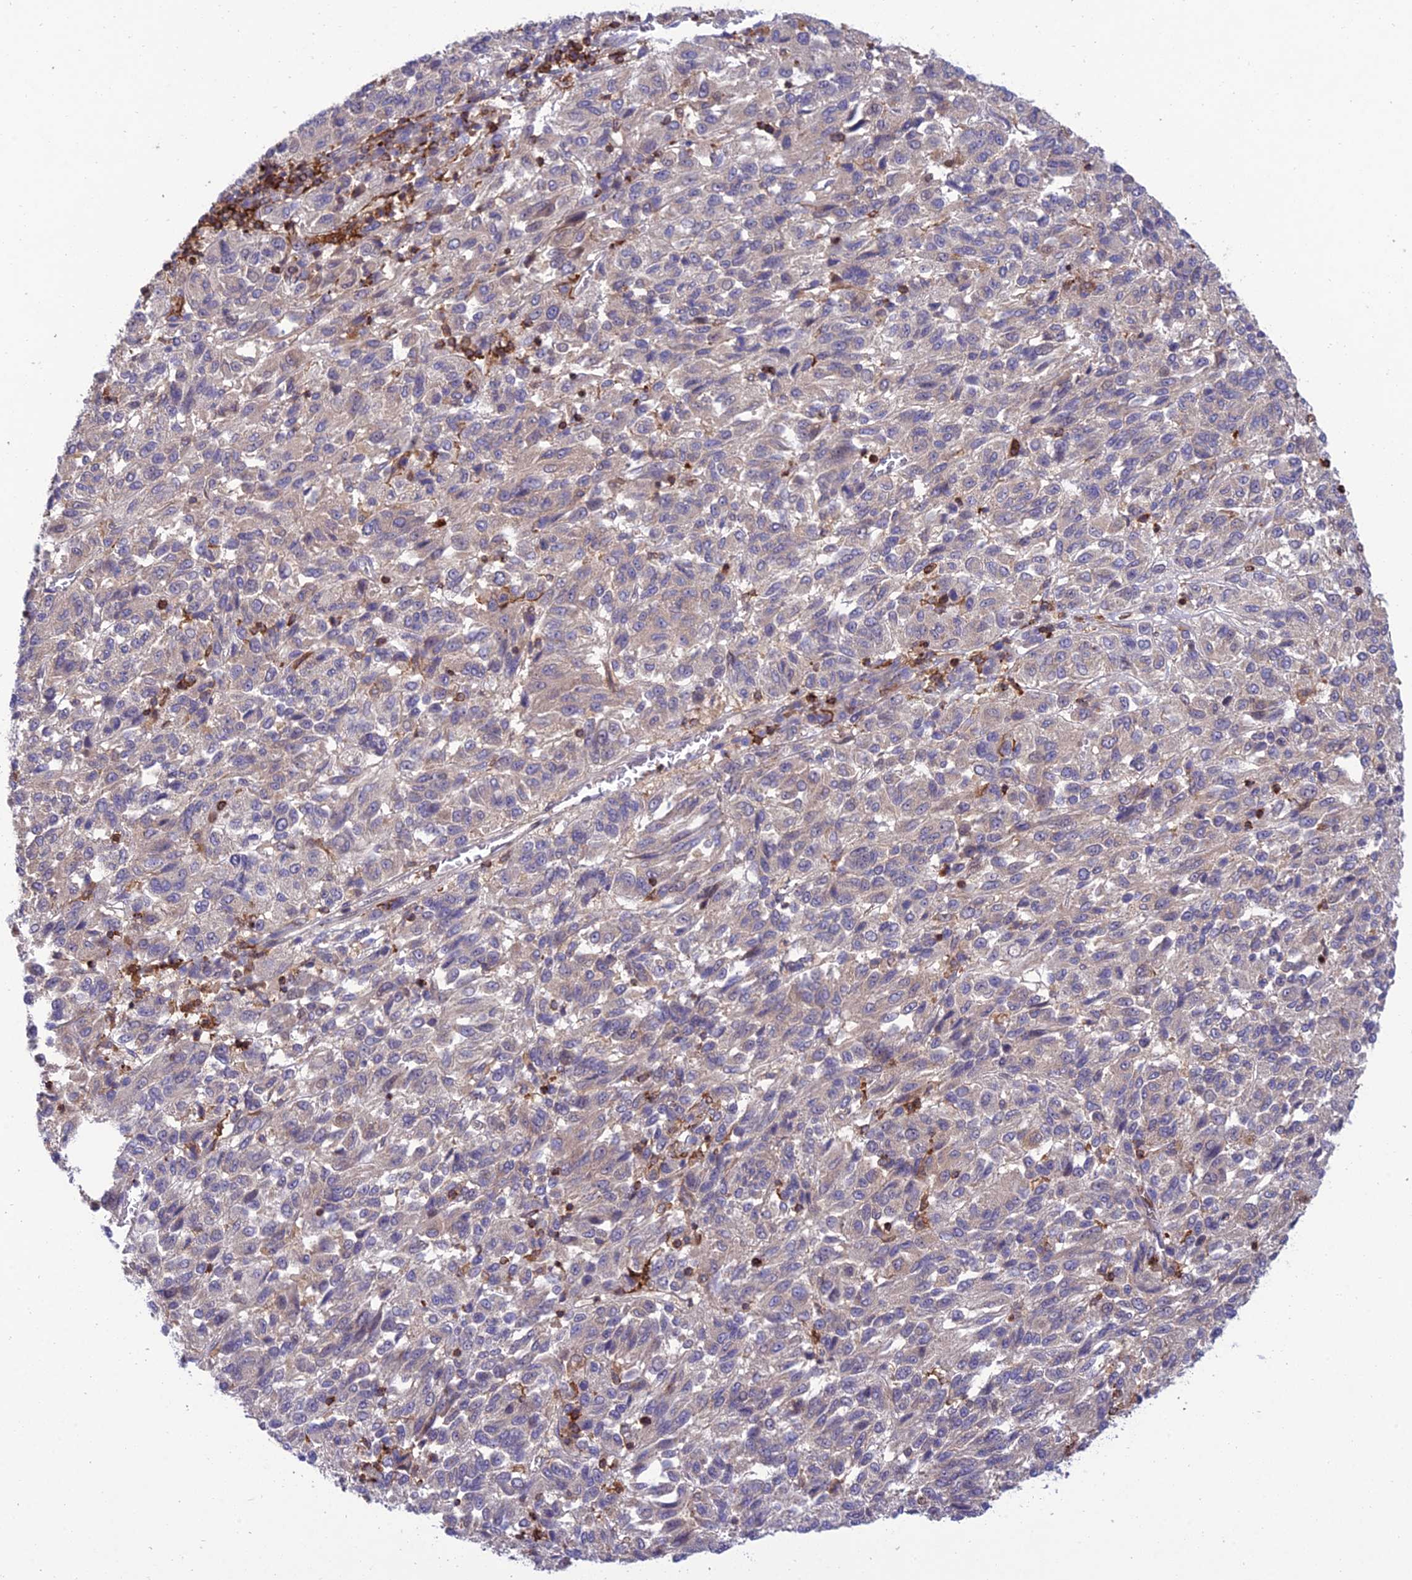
{"staining": {"intensity": "negative", "quantity": "none", "location": "none"}, "tissue": "melanoma", "cell_type": "Tumor cells", "image_type": "cancer", "snomed": [{"axis": "morphology", "description": "Malignant melanoma, Metastatic site"}, {"axis": "topography", "description": "Lung"}], "caption": "This is a photomicrograph of immunohistochemistry (IHC) staining of malignant melanoma (metastatic site), which shows no positivity in tumor cells.", "gene": "FAM76A", "patient": {"sex": "male", "age": 64}}